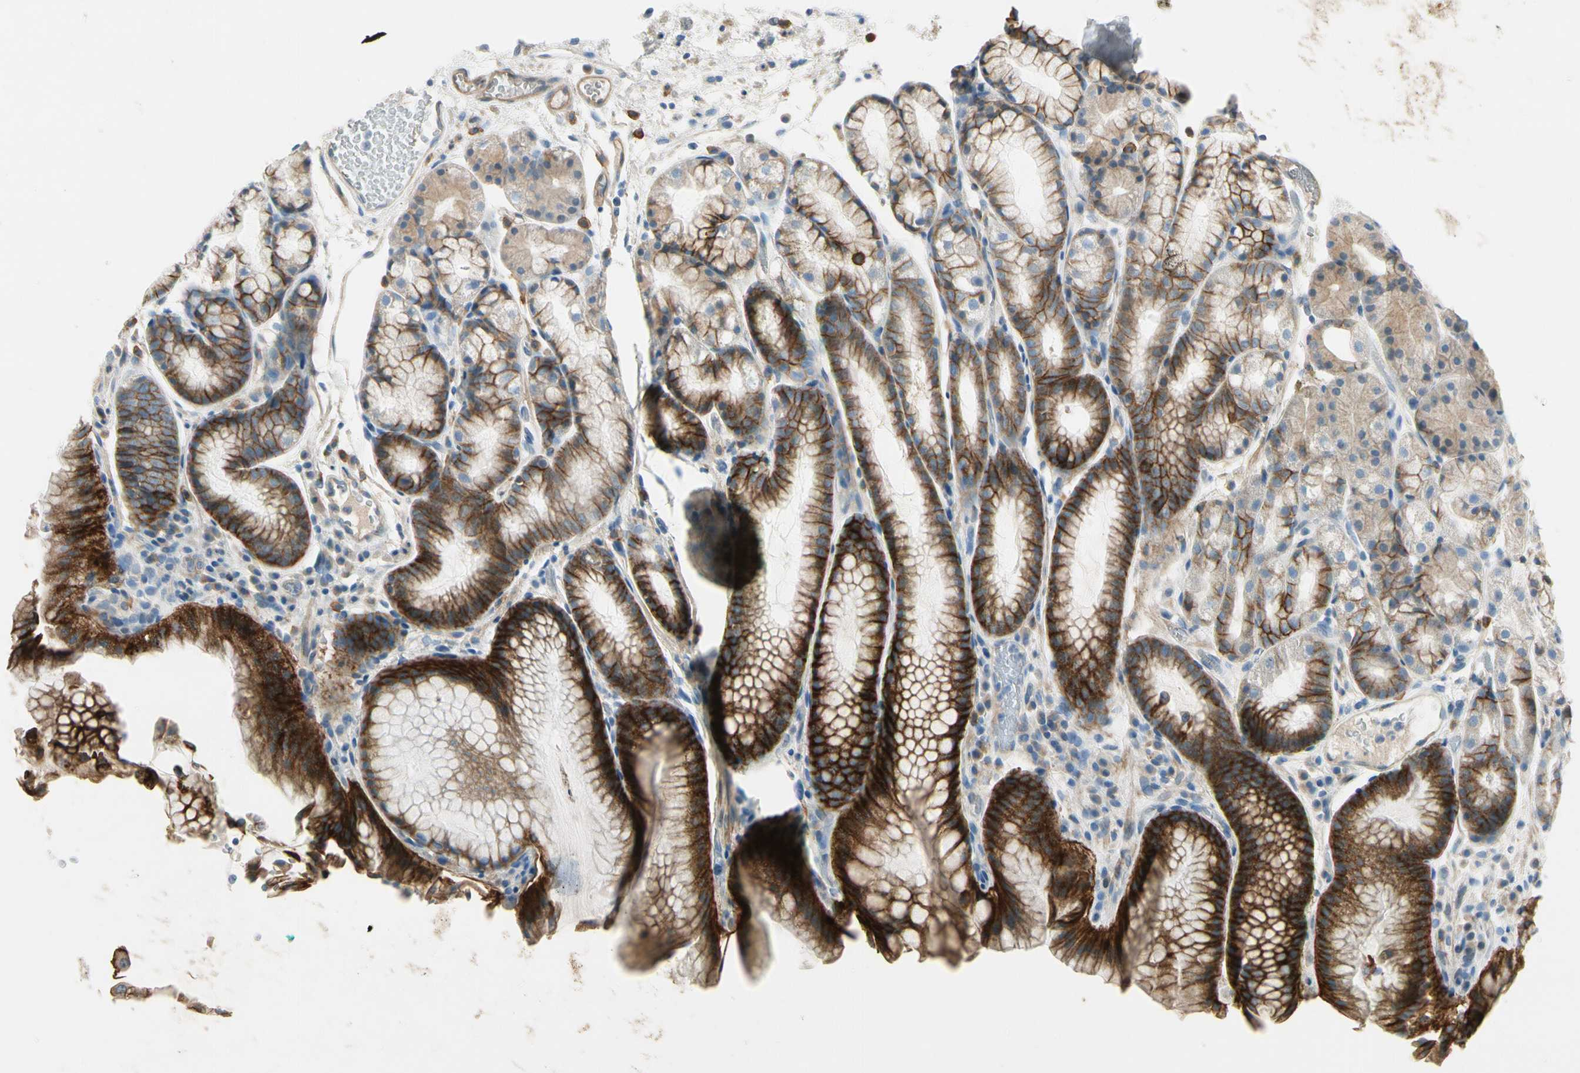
{"staining": {"intensity": "strong", "quantity": ">75%", "location": "cytoplasmic/membranous"}, "tissue": "stomach", "cell_type": "Glandular cells", "image_type": "normal", "snomed": [{"axis": "morphology", "description": "Normal tissue, NOS"}, {"axis": "topography", "description": "Stomach, upper"}], "caption": "Immunohistochemistry micrograph of normal stomach: human stomach stained using immunohistochemistry (IHC) exhibits high levels of strong protein expression localized specifically in the cytoplasmic/membranous of glandular cells, appearing as a cytoplasmic/membranous brown color.", "gene": "ITGA3", "patient": {"sex": "male", "age": 72}}